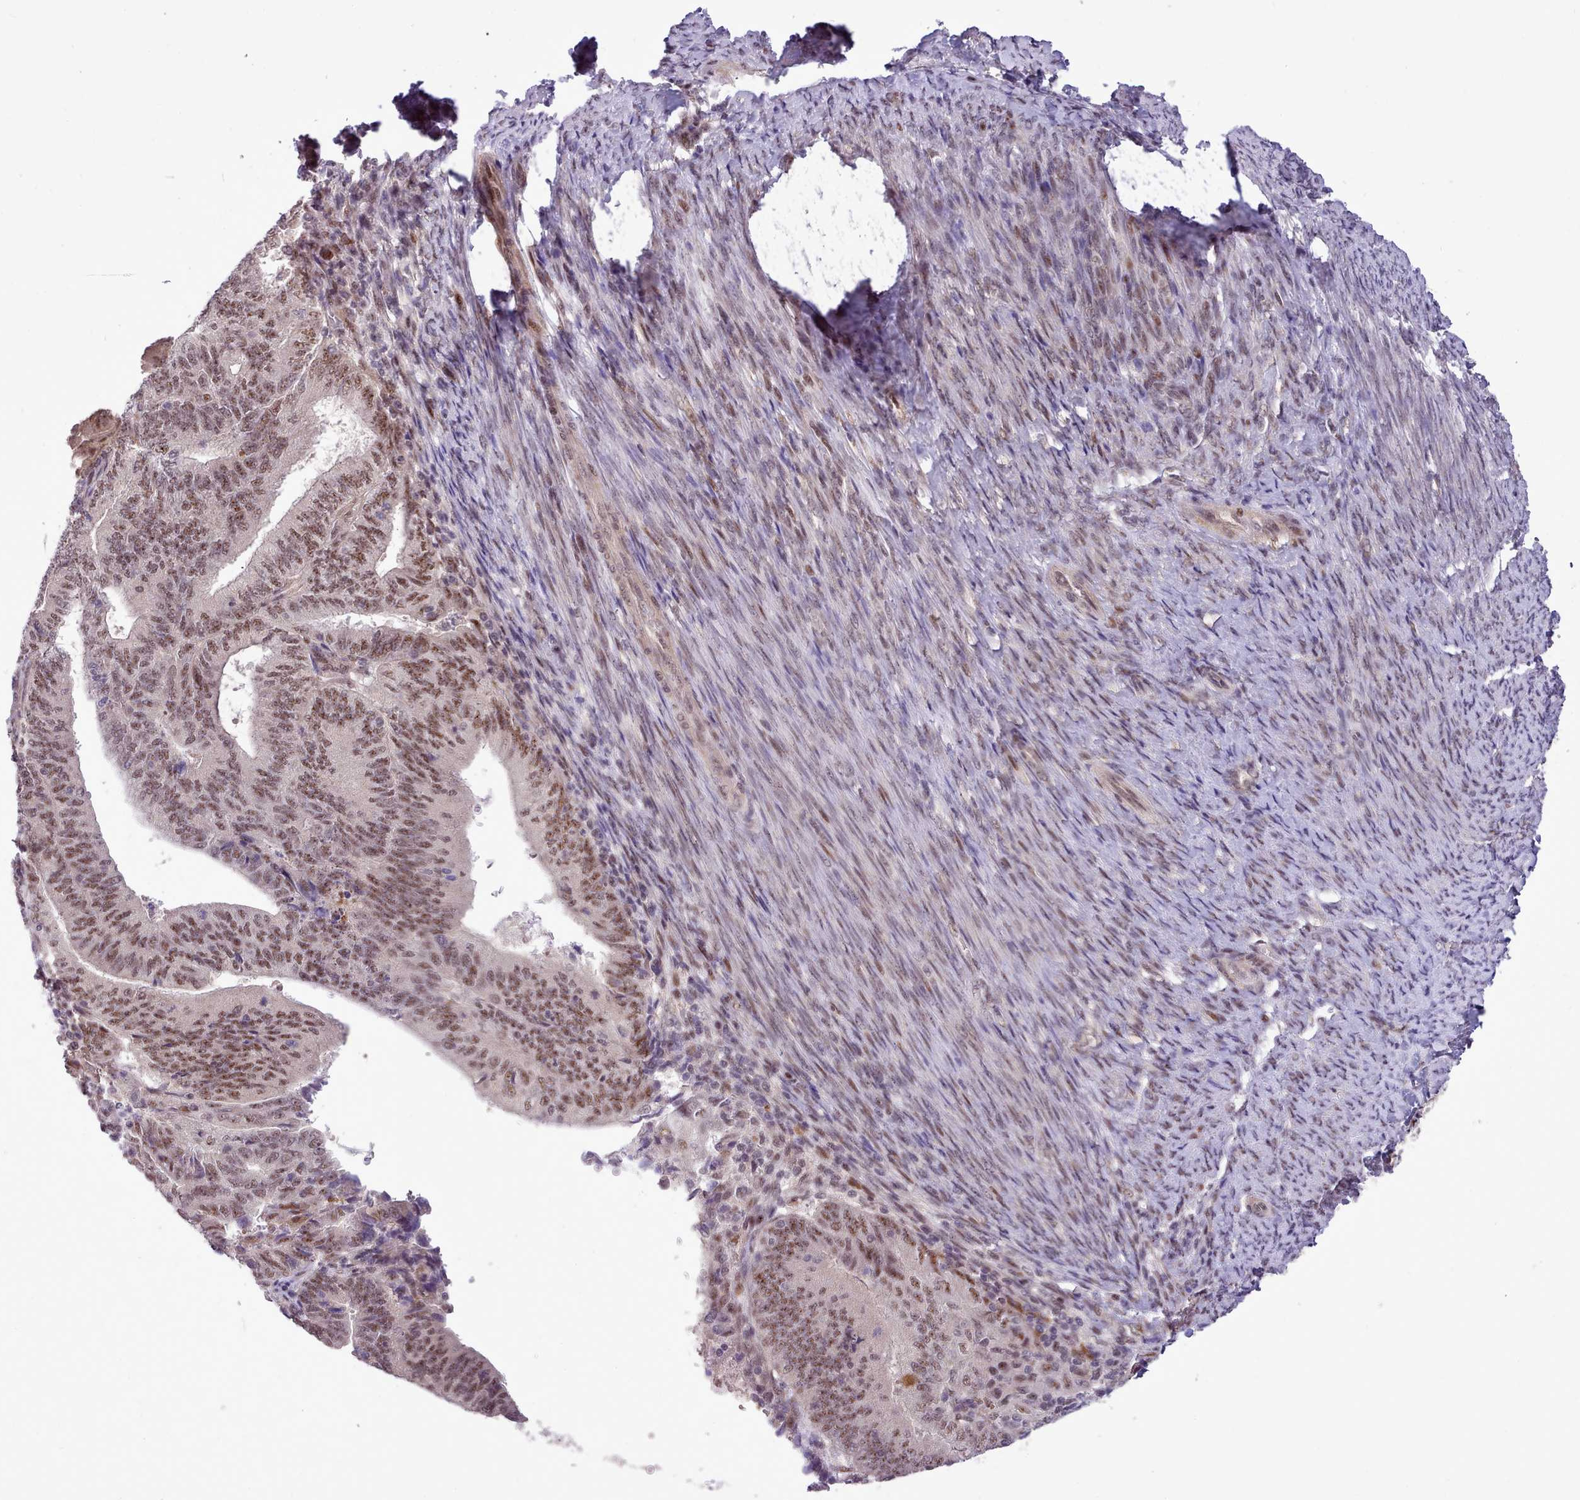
{"staining": {"intensity": "moderate", "quantity": "25%-75%", "location": "nuclear"}, "tissue": "endometrial cancer", "cell_type": "Tumor cells", "image_type": "cancer", "snomed": [{"axis": "morphology", "description": "Adenocarcinoma, NOS"}, {"axis": "topography", "description": "Endometrium"}], "caption": "This image shows IHC staining of adenocarcinoma (endometrial), with medium moderate nuclear expression in approximately 25%-75% of tumor cells.", "gene": "HOXB7", "patient": {"sex": "female", "age": 70}}